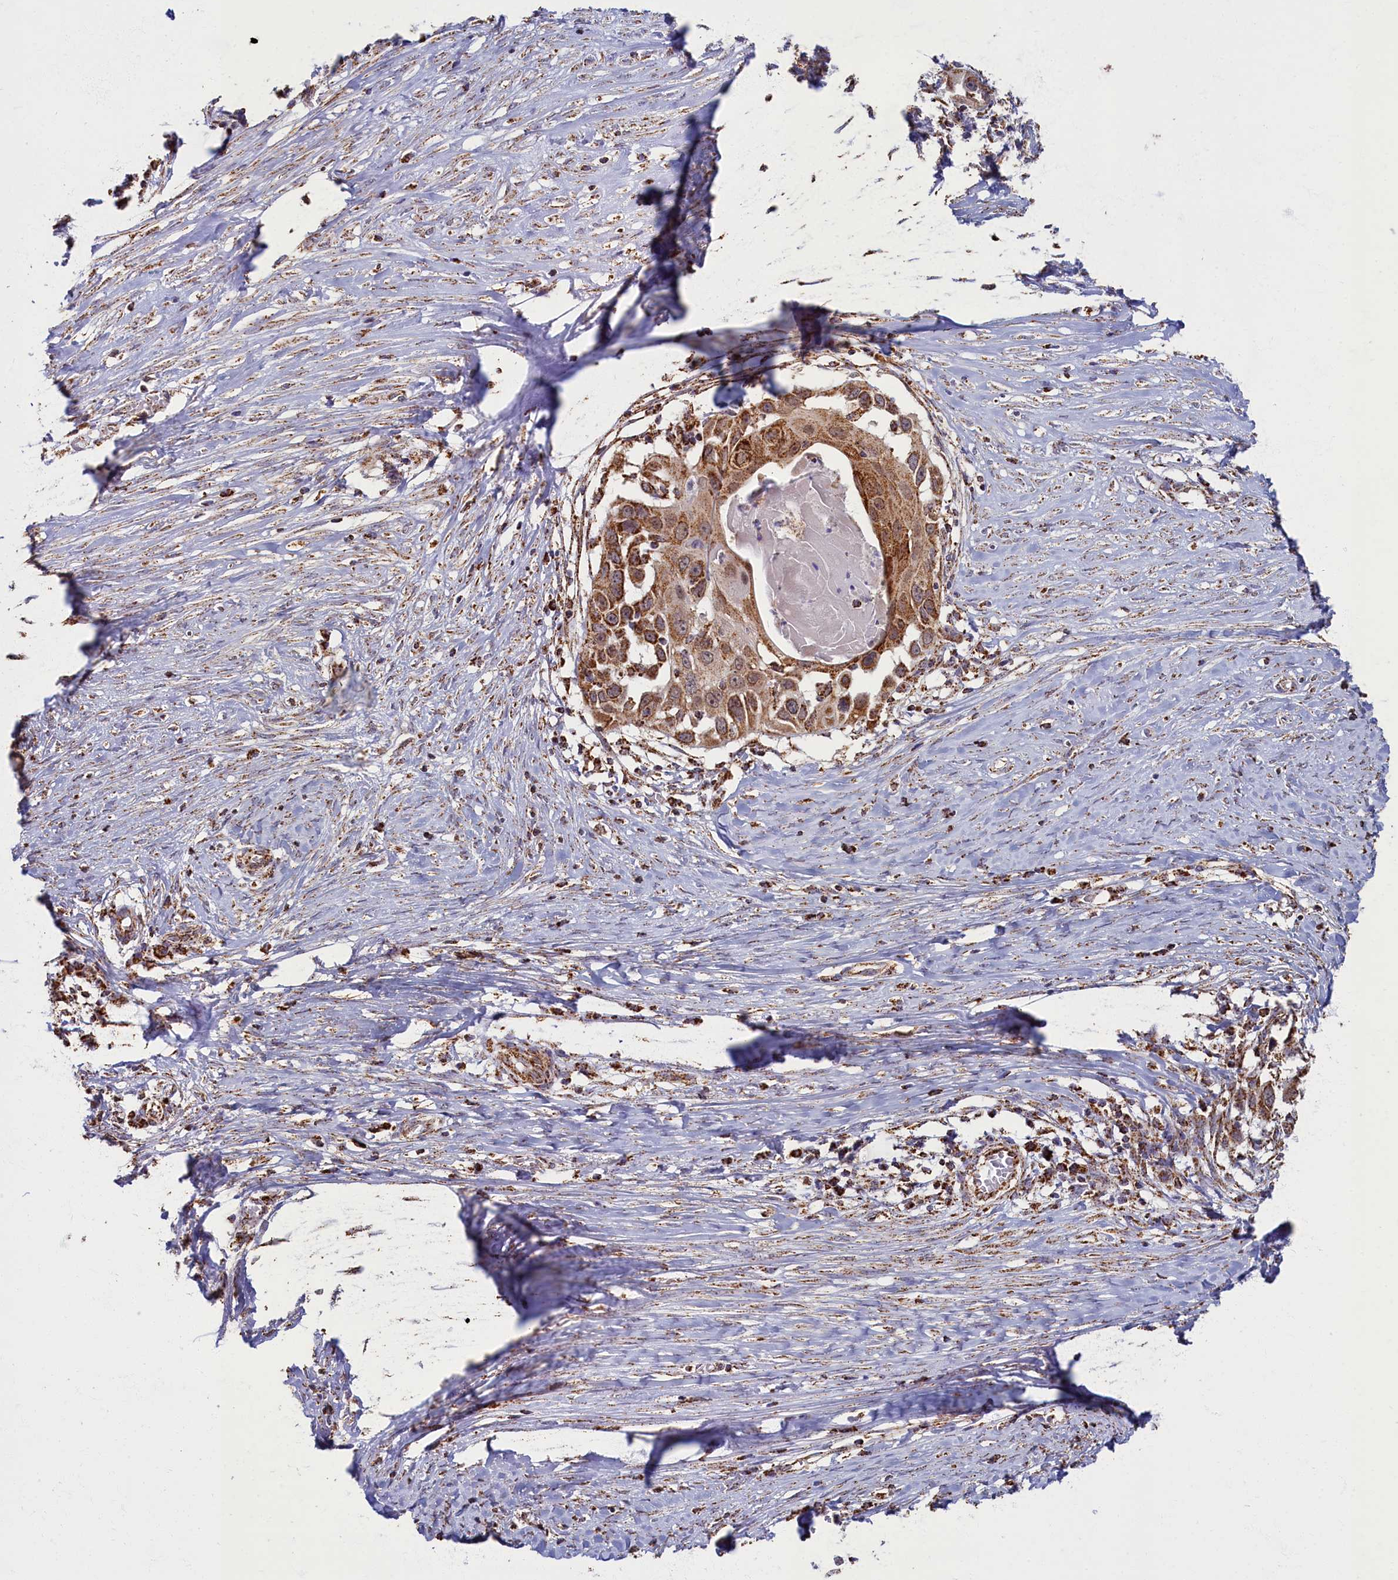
{"staining": {"intensity": "moderate", "quantity": ">75%", "location": "cytoplasmic/membranous"}, "tissue": "skin cancer", "cell_type": "Tumor cells", "image_type": "cancer", "snomed": [{"axis": "morphology", "description": "Squamous cell carcinoma, NOS"}, {"axis": "topography", "description": "Skin"}], "caption": "Squamous cell carcinoma (skin) stained with a protein marker demonstrates moderate staining in tumor cells.", "gene": "SPR", "patient": {"sex": "female", "age": 44}}